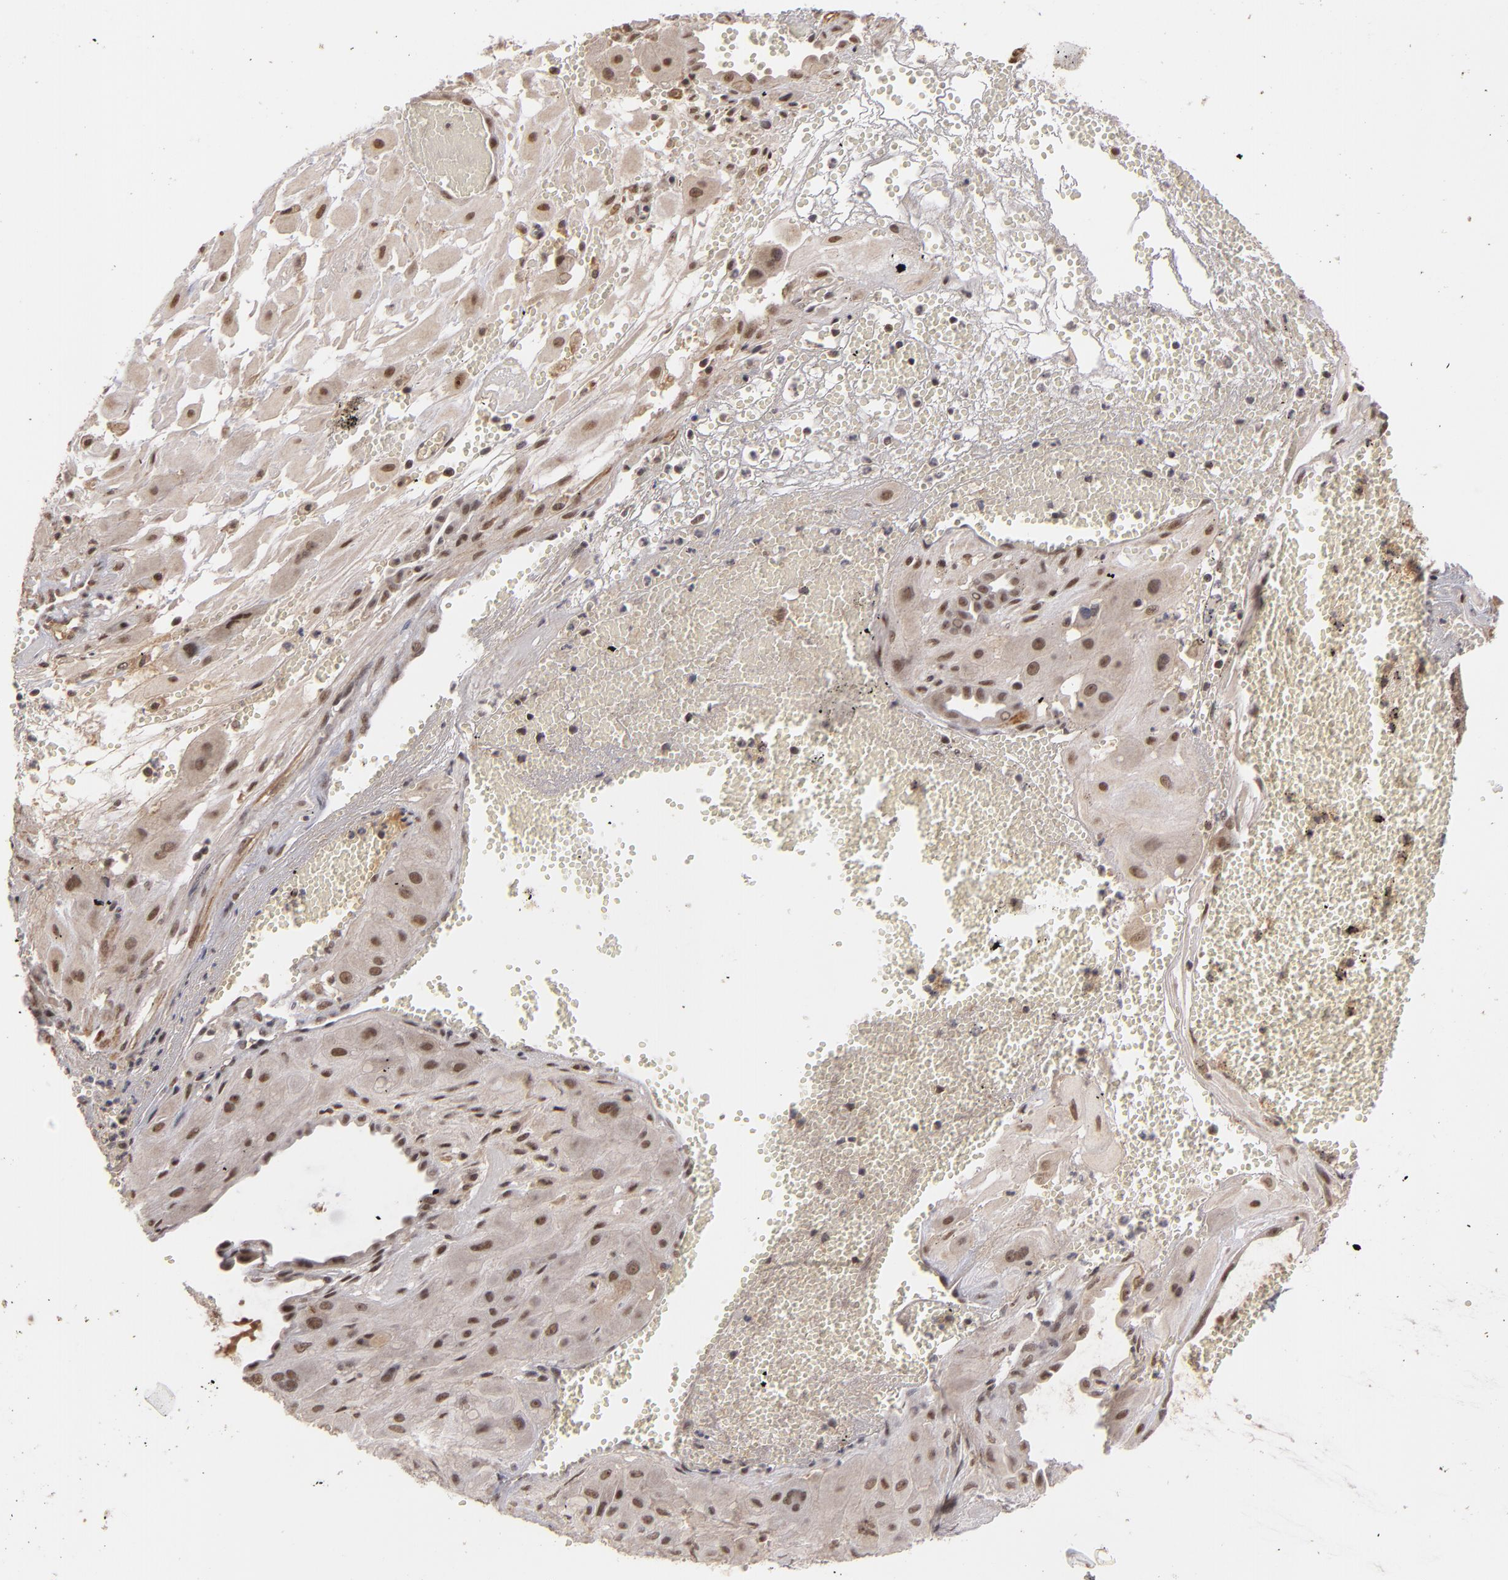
{"staining": {"intensity": "moderate", "quantity": ">75%", "location": "nuclear"}, "tissue": "cervical cancer", "cell_type": "Tumor cells", "image_type": "cancer", "snomed": [{"axis": "morphology", "description": "Squamous cell carcinoma, NOS"}, {"axis": "topography", "description": "Cervix"}], "caption": "The immunohistochemical stain highlights moderate nuclear expression in tumor cells of cervical cancer (squamous cell carcinoma) tissue.", "gene": "ZNF234", "patient": {"sex": "female", "age": 34}}